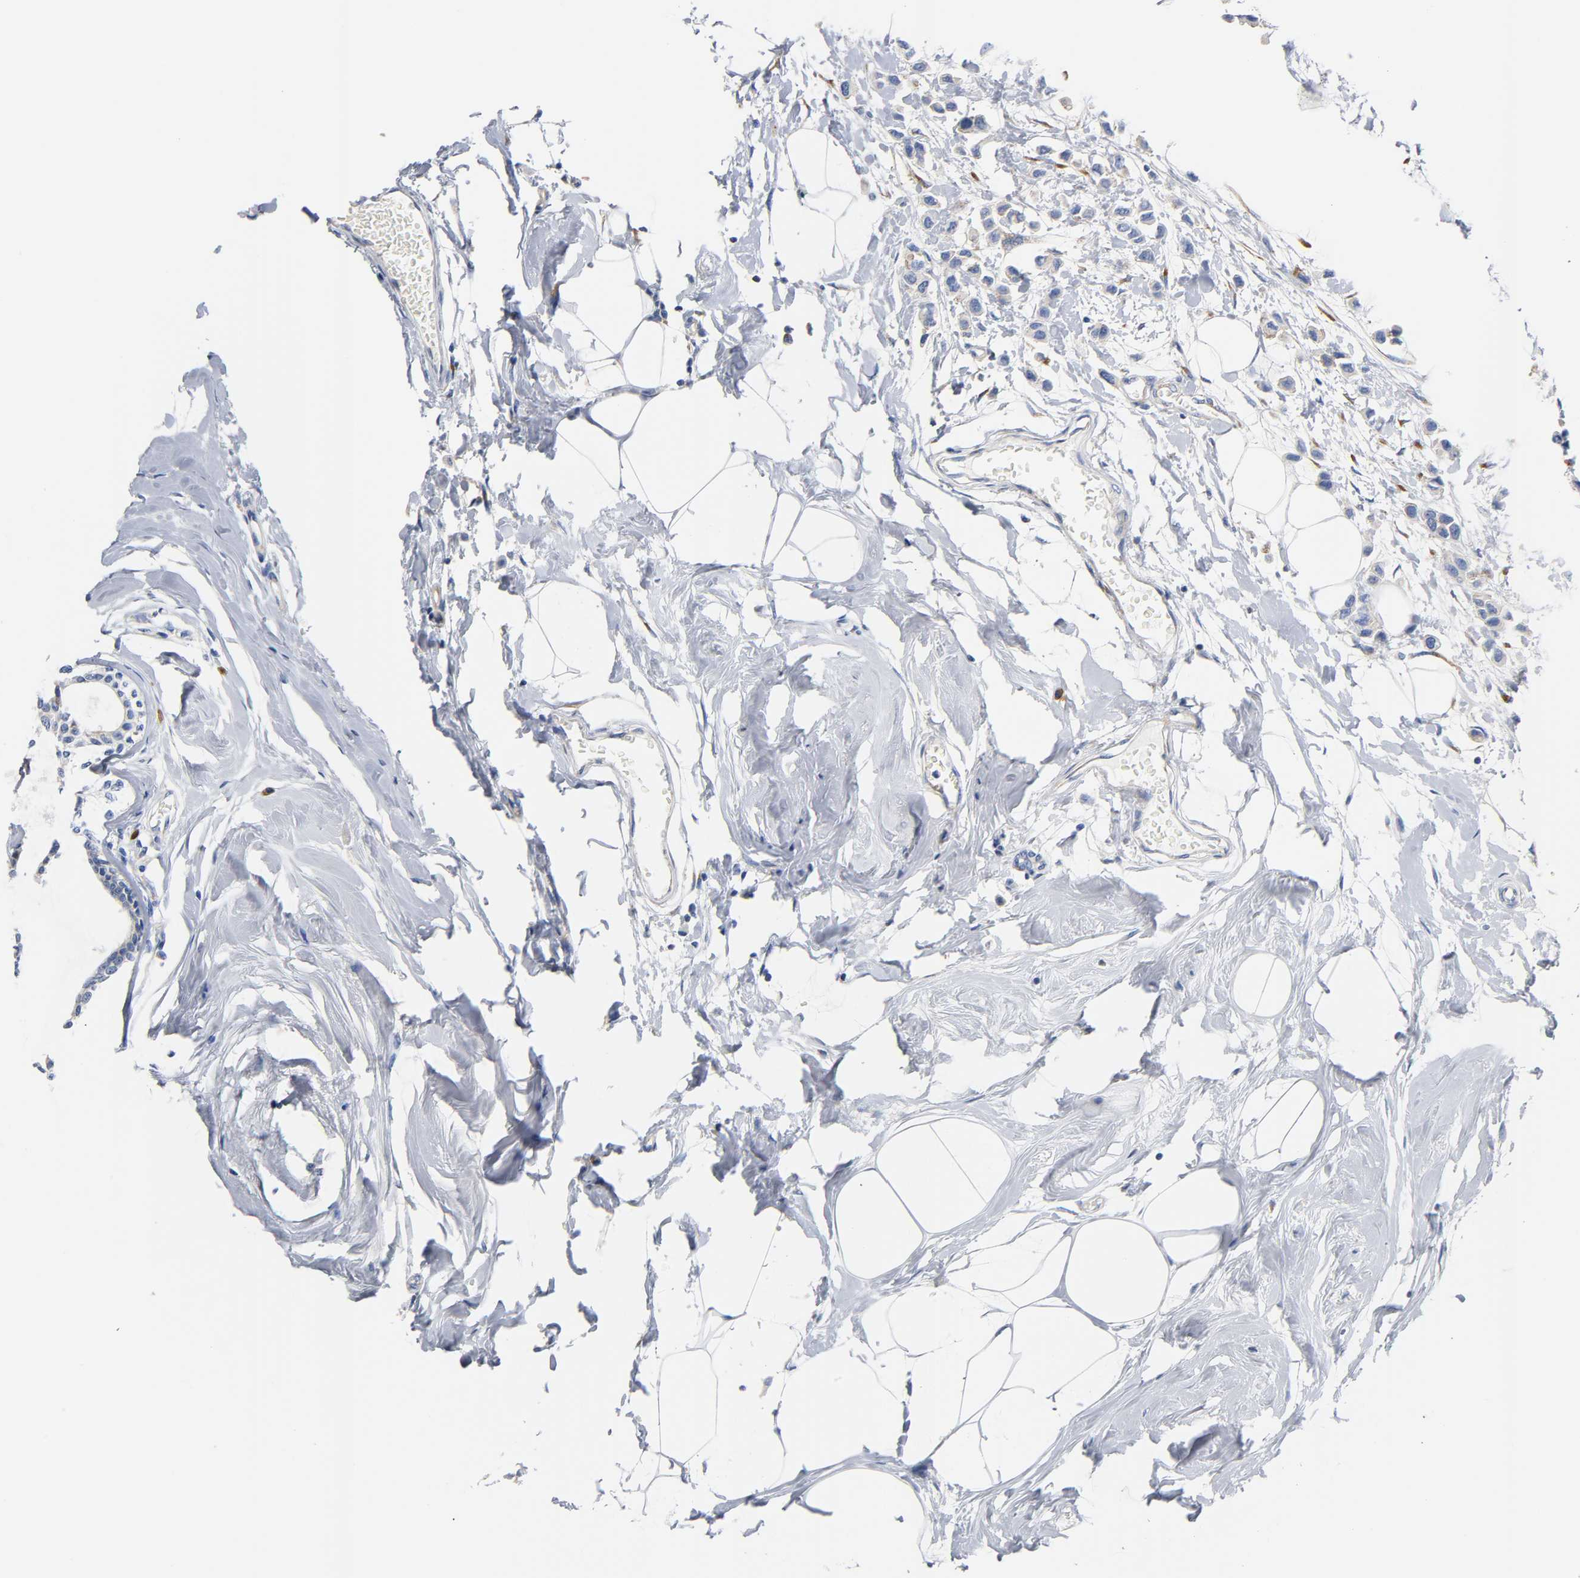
{"staining": {"intensity": "weak", "quantity": "25%-75%", "location": "cytoplasmic/membranous"}, "tissue": "breast cancer", "cell_type": "Tumor cells", "image_type": "cancer", "snomed": [{"axis": "morphology", "description": "Lobular carcinoma"}, {"axis": "topography", "description": "Breast"}], "caption": "Protein staining by immunohistochemistry shows weak cytoplasmic/membranous positivity in approximately 25%-75% of tumor cells in breast cancer.", "gene": "REL", "patient": {"sex": "female", "age": 51}}